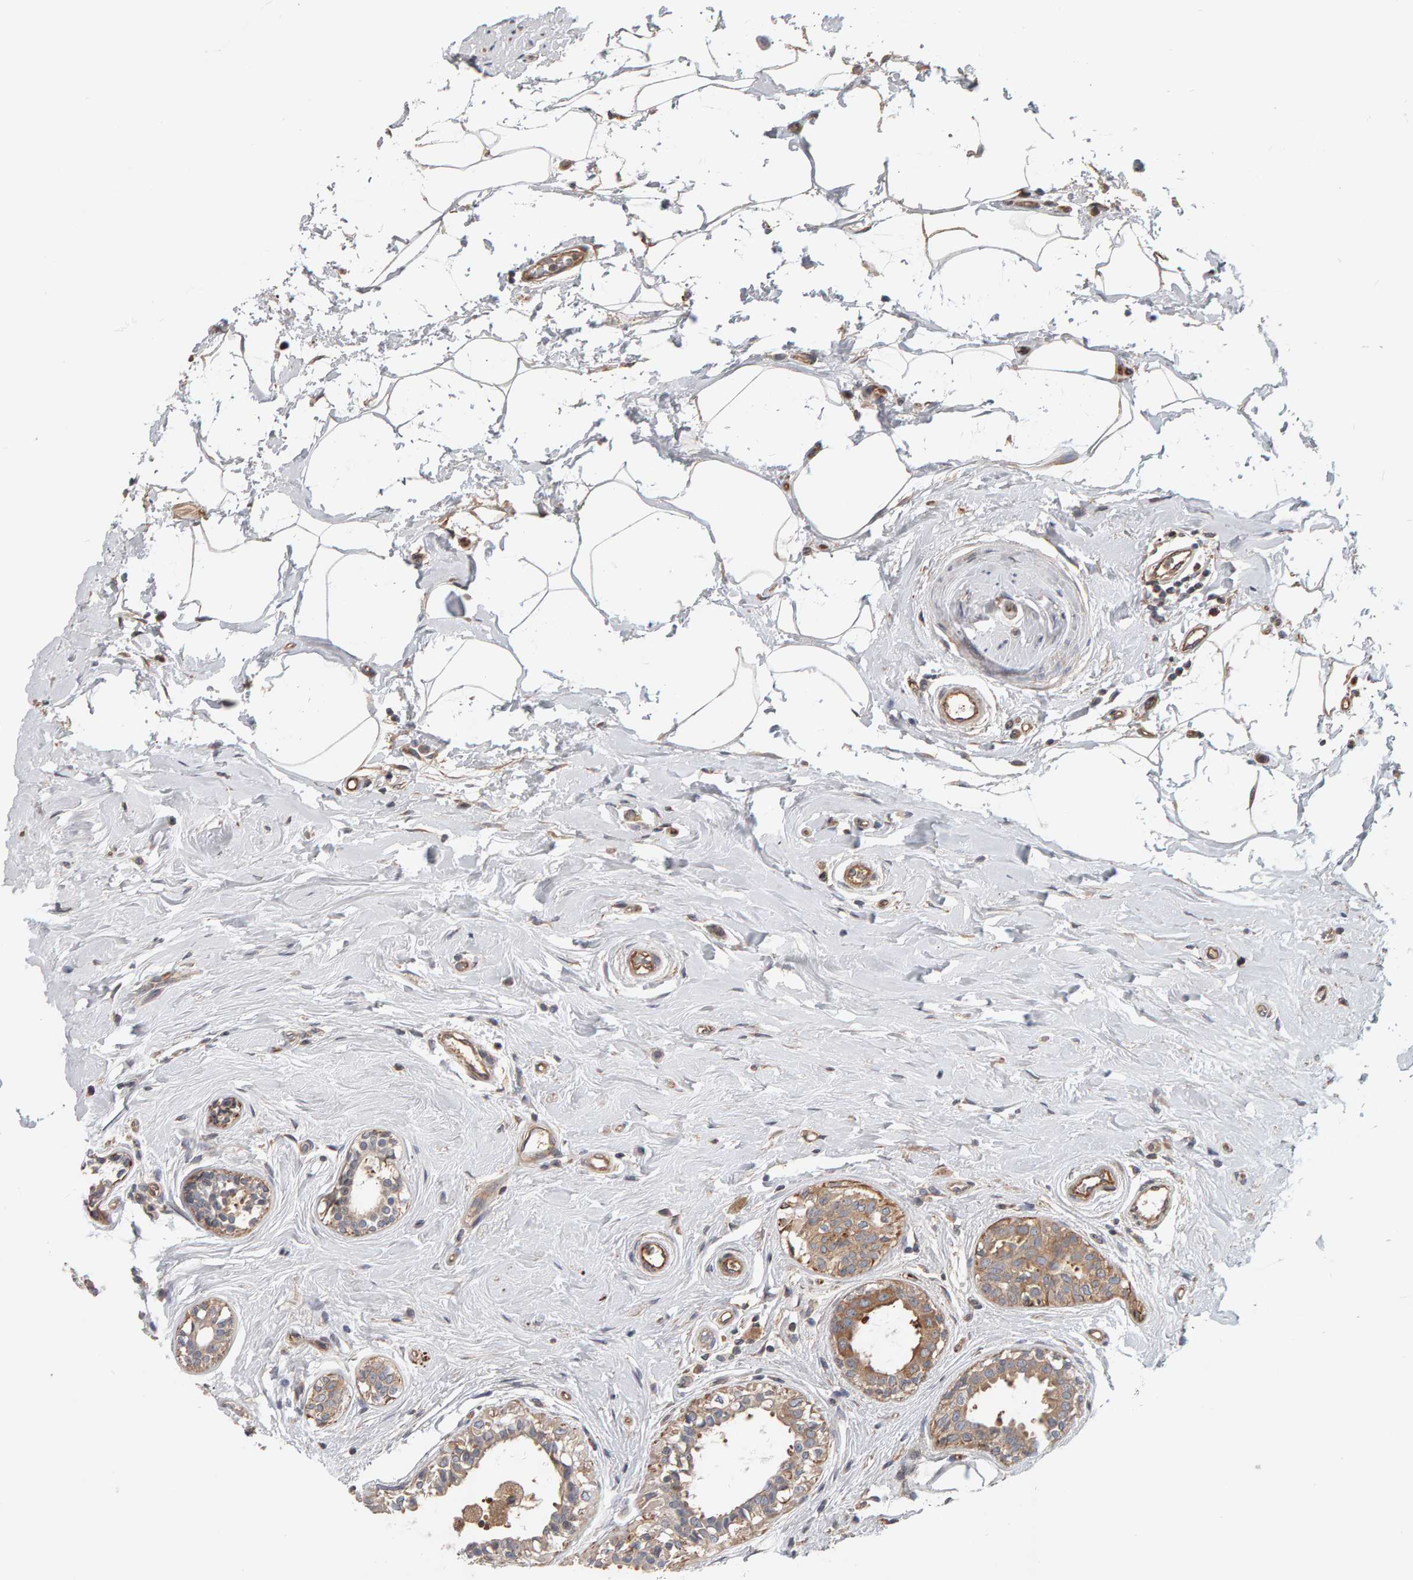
{"staining": {"intensity": "weak", "quantity": ">75%", "location": "cytoplasmic/membranous"}, "tissue": "breast cancer", "cell_type": "Tumor cells", "image_type": "cancer", "snomed": [{"axis": "morphology", "description": "Duct carcinoma"}, {"axis": "topography", "description": "Breast"}], "caption": "Protein staining shows weak cytoplasmic/membranous positivity in approximately >75% of tumor cells in breast cancer. The staining was performed using DAB to visualize the protein expression in brown, while the nuclei were stained in blue with hematoxylin (Magnification: 20x).", "gene": "C9orf72", "patient": {"sex": "female", "age": 55}}